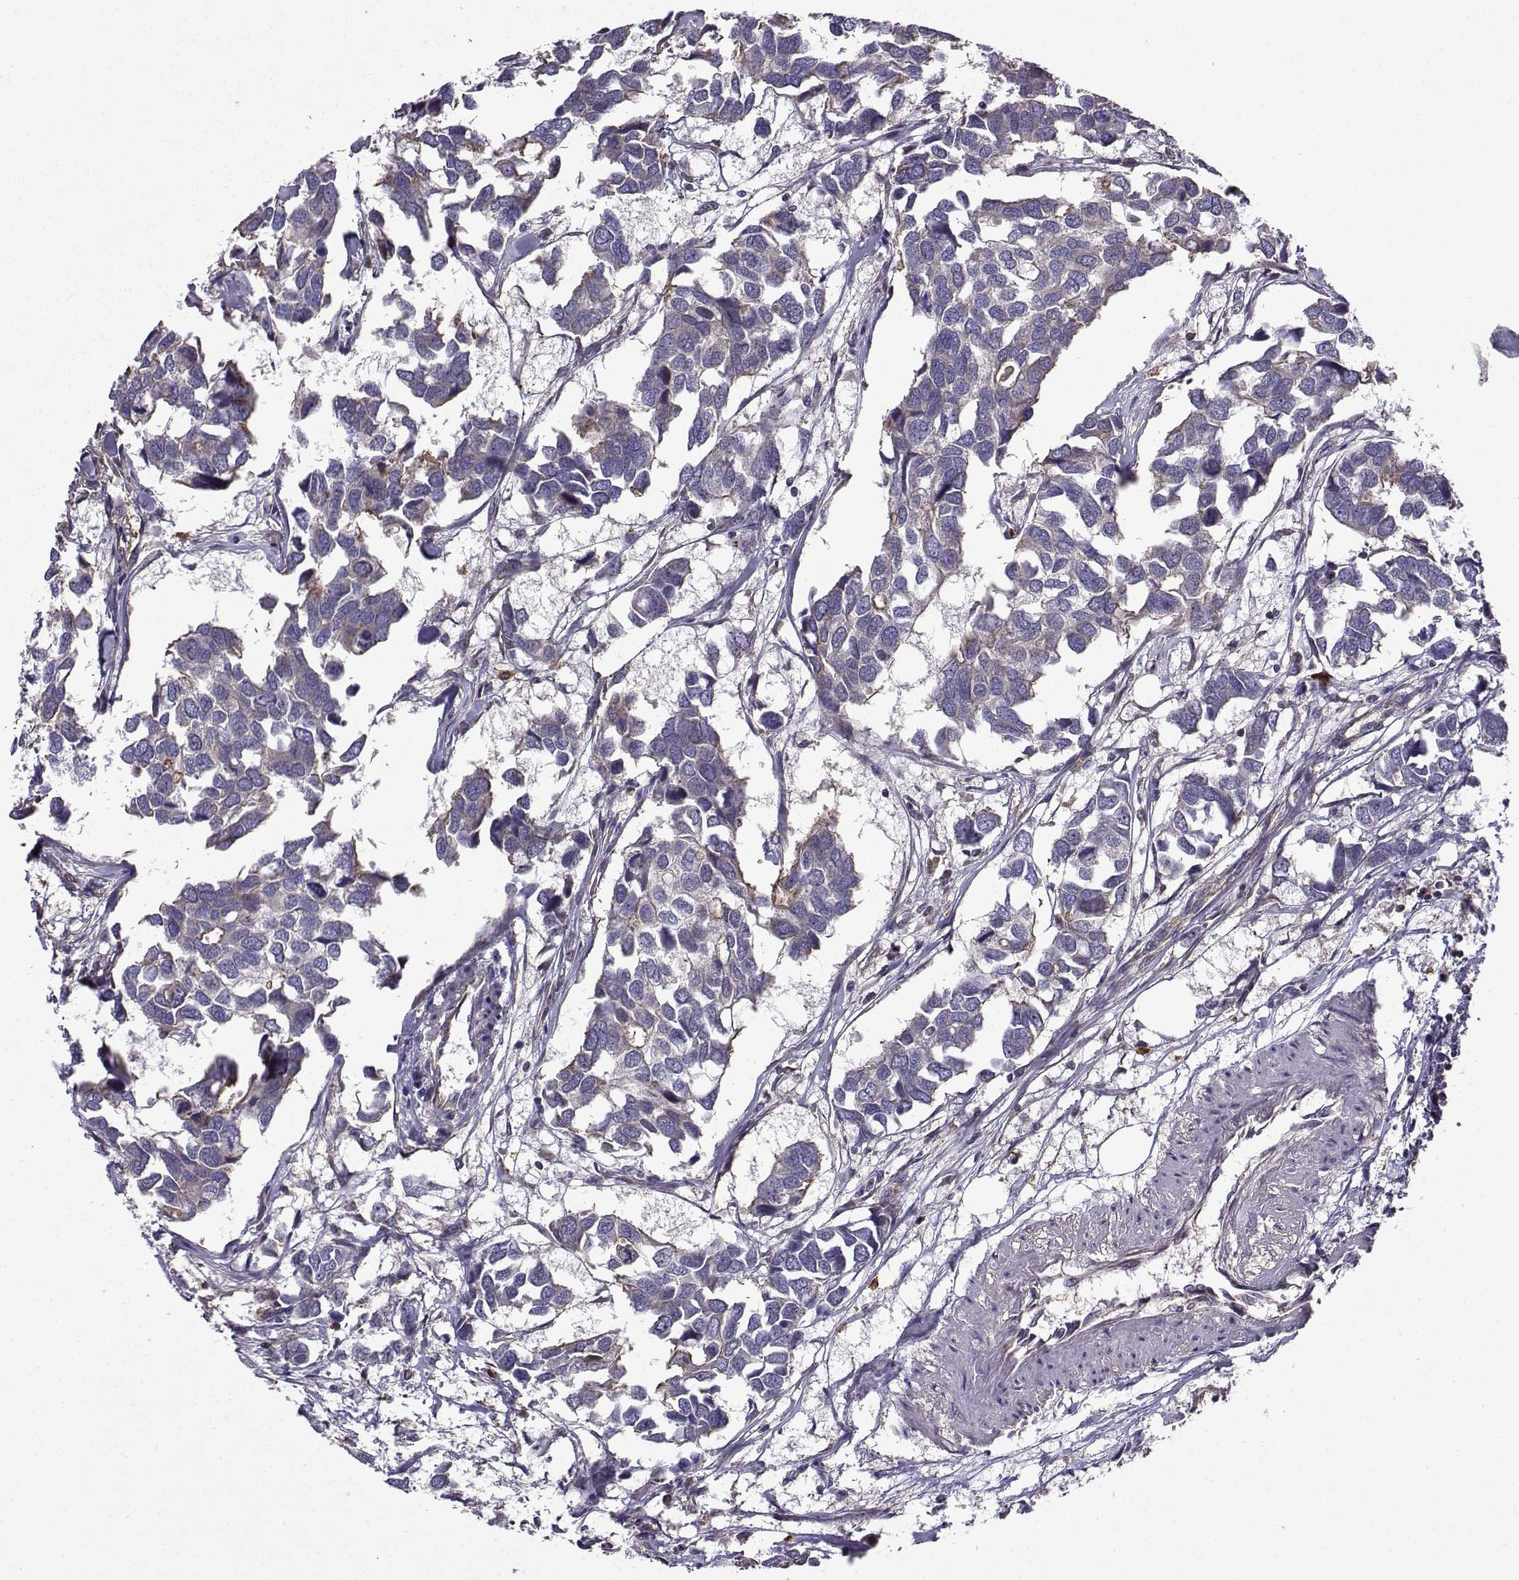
{"staining": {"intensity": "negative", "quantity": "none", "location": "none"}, "tissue": "breast cancer", "cell_type": "Tumor cells", "image_type": "cancer", "snomed": [{"axis": "morphology", "description": "Duct carcinoma"}, {"axis": "topography", "description": "Breast"}], "caption": "The IHC histopathology image has no significant staining in tumor cells of breast cancer (invasive ductal carcinoma) tissue.", "gene": "ITGB8", "patient": {"sex": "female", "age": 83}}